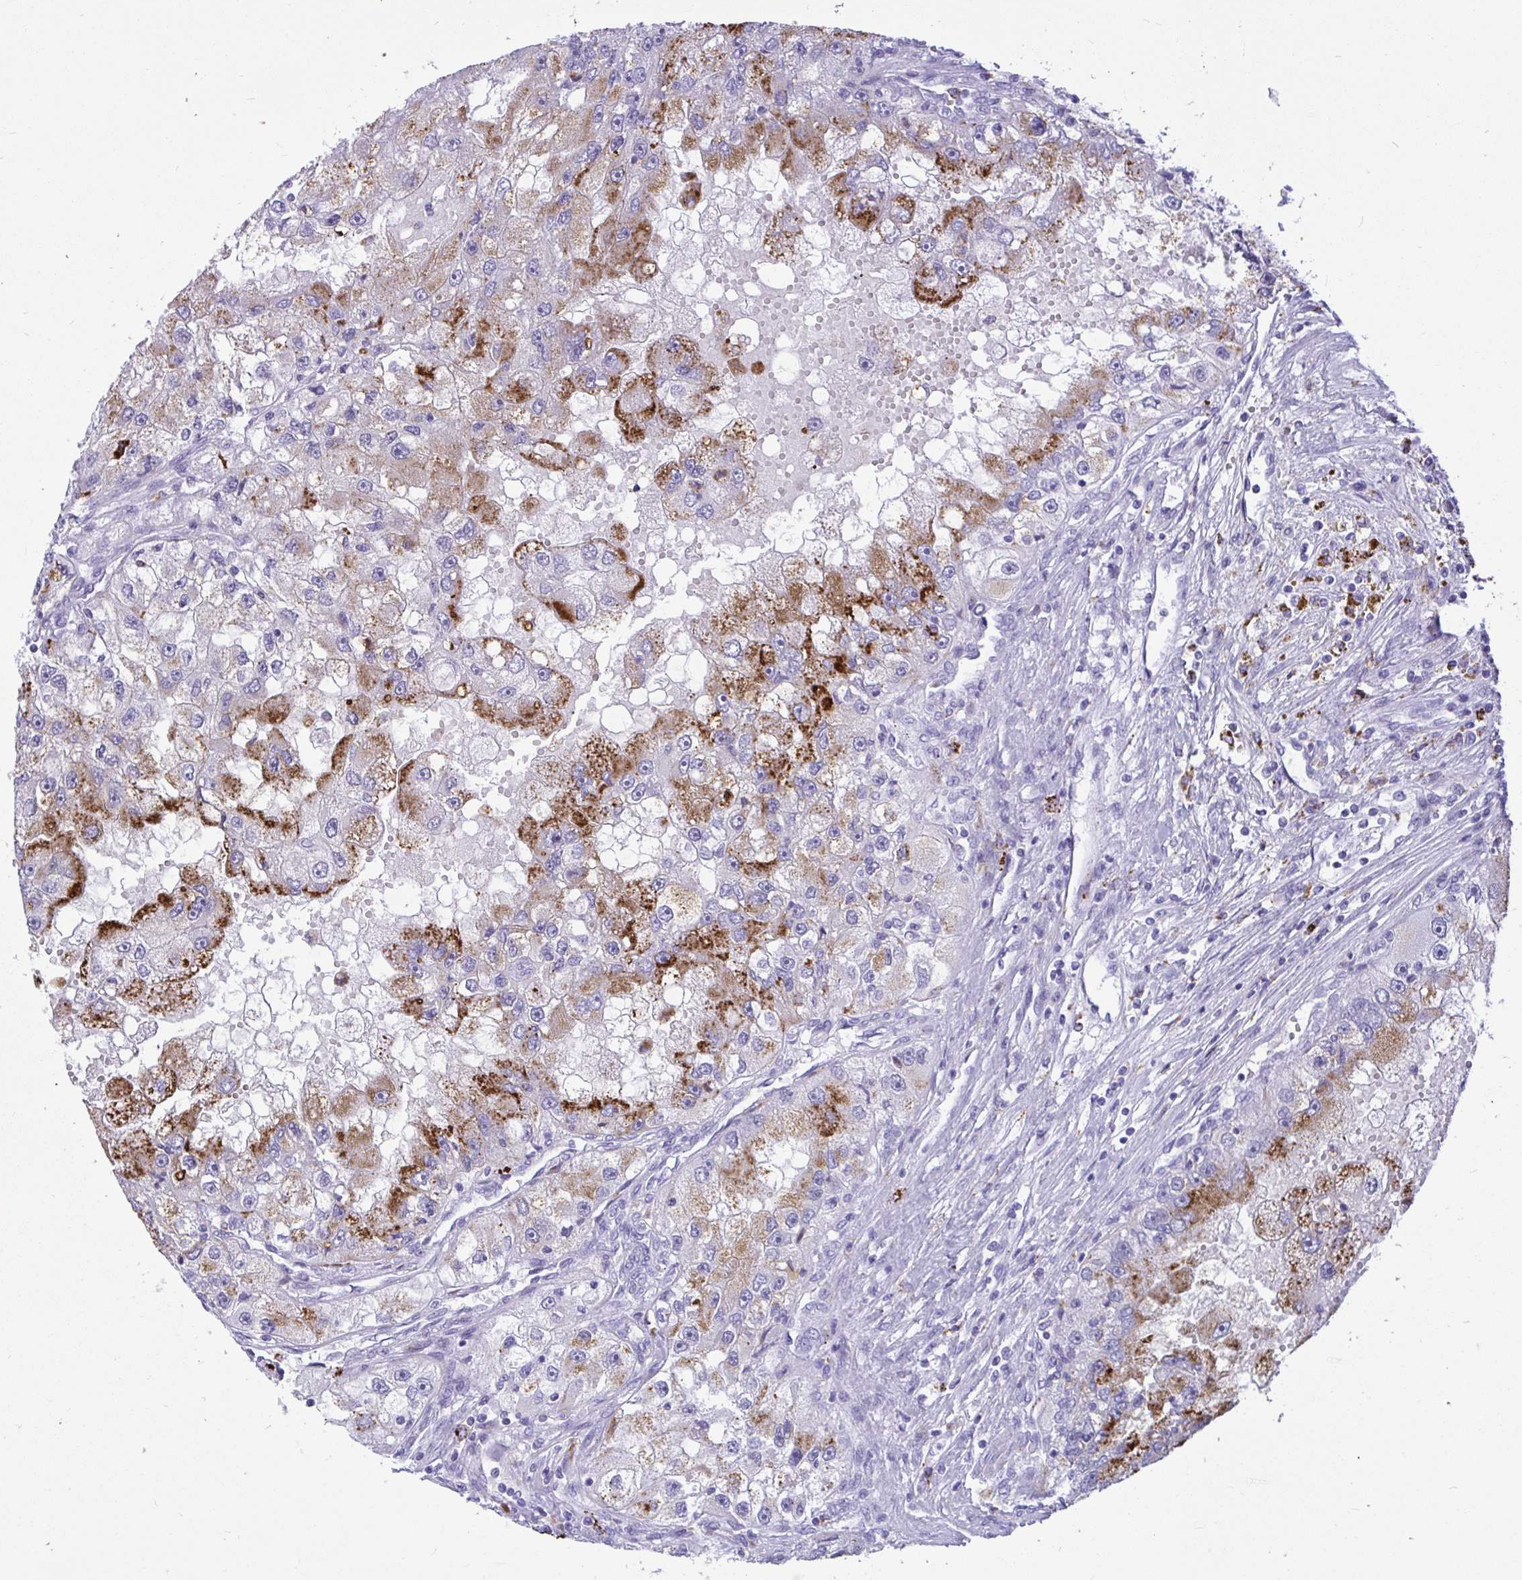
{"staining": {"intensity": "moderate", "quantity": "25%-75%", "location": "cytoplasmic/membranous"}, "tissue": "renal cancer", "cell_type": "Tumor cells", "image_type": "cancer", "snomed": [{"axis": "morphology", "description": "Adenocarcinoma, NOS"}, {"axis": "topography", "description": "Kidney"}], "caption": "DAB (3,3'-diaminobenzidine) immunohistochemical staining of renal cancer exhibits moderate cytoplasmic/membranous protein staining in about 25%-75% of tumor cells.", "gene": "CPVL", "patient": {"sex": "male", "age": 63}}